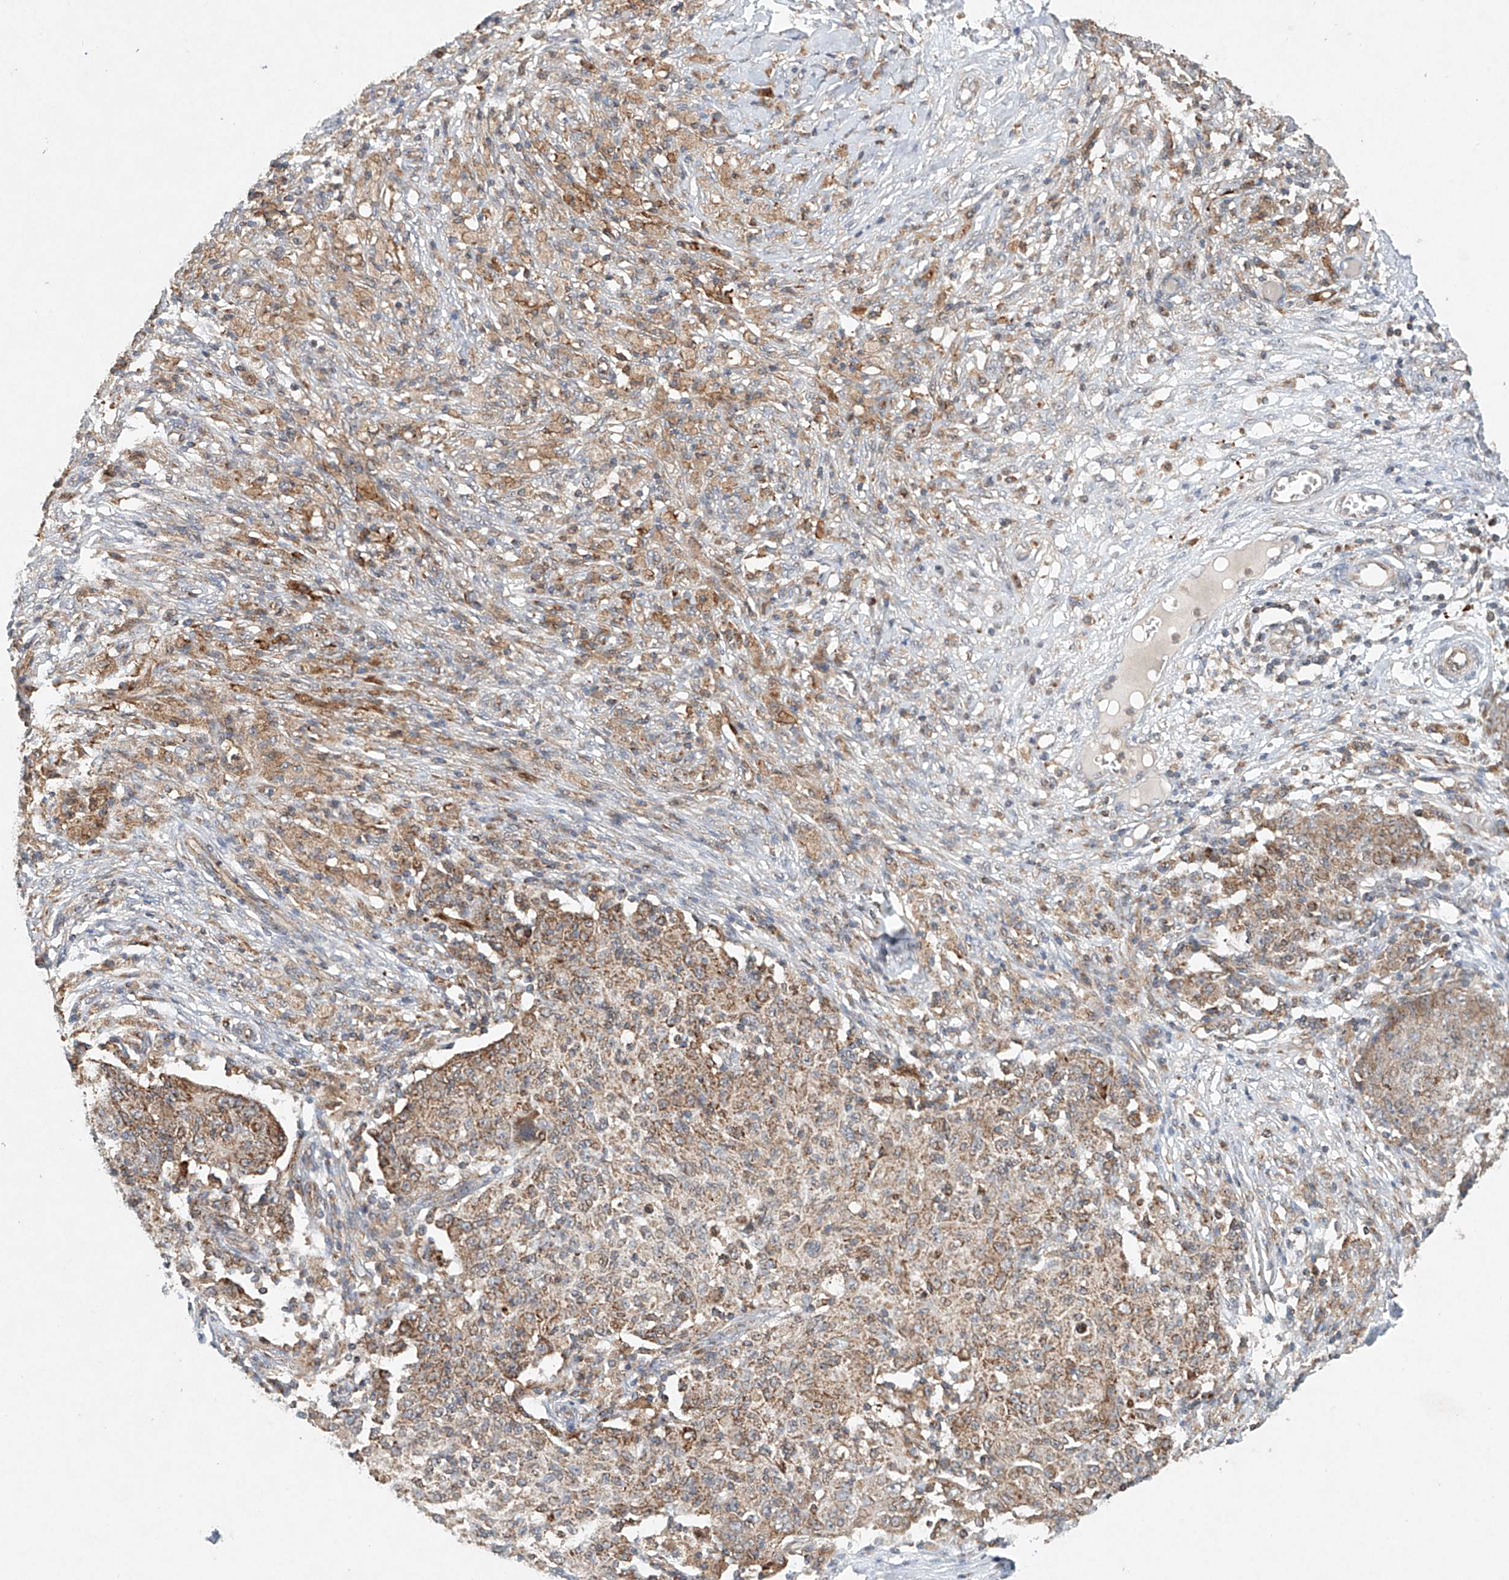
{"staining": {"intensity": "weak", "quantity": ">75%", "location": "cytoplasmic/membranous"}, "tissue": "ovarian cancer", "cell_type": "Tumor cells", "image_type": "cancer", "snomed": [{"axis": "morphology", "description": "Carcinoma, endometroid"}, {"axis": "topography", "description": "Ovary"}], "caption": "Tumor cells exhibit low levels of weak cytoplasmic/membranous staining in approximately >75% of cells in ovarian cancer (endometroid carcinoma). (DAB (3,3'-diaminobenzidine) = brown stain, brightfield microscopy at high magnification).", "gene": "DCAF11", "patient": {"sex": "female", "age": 42}}